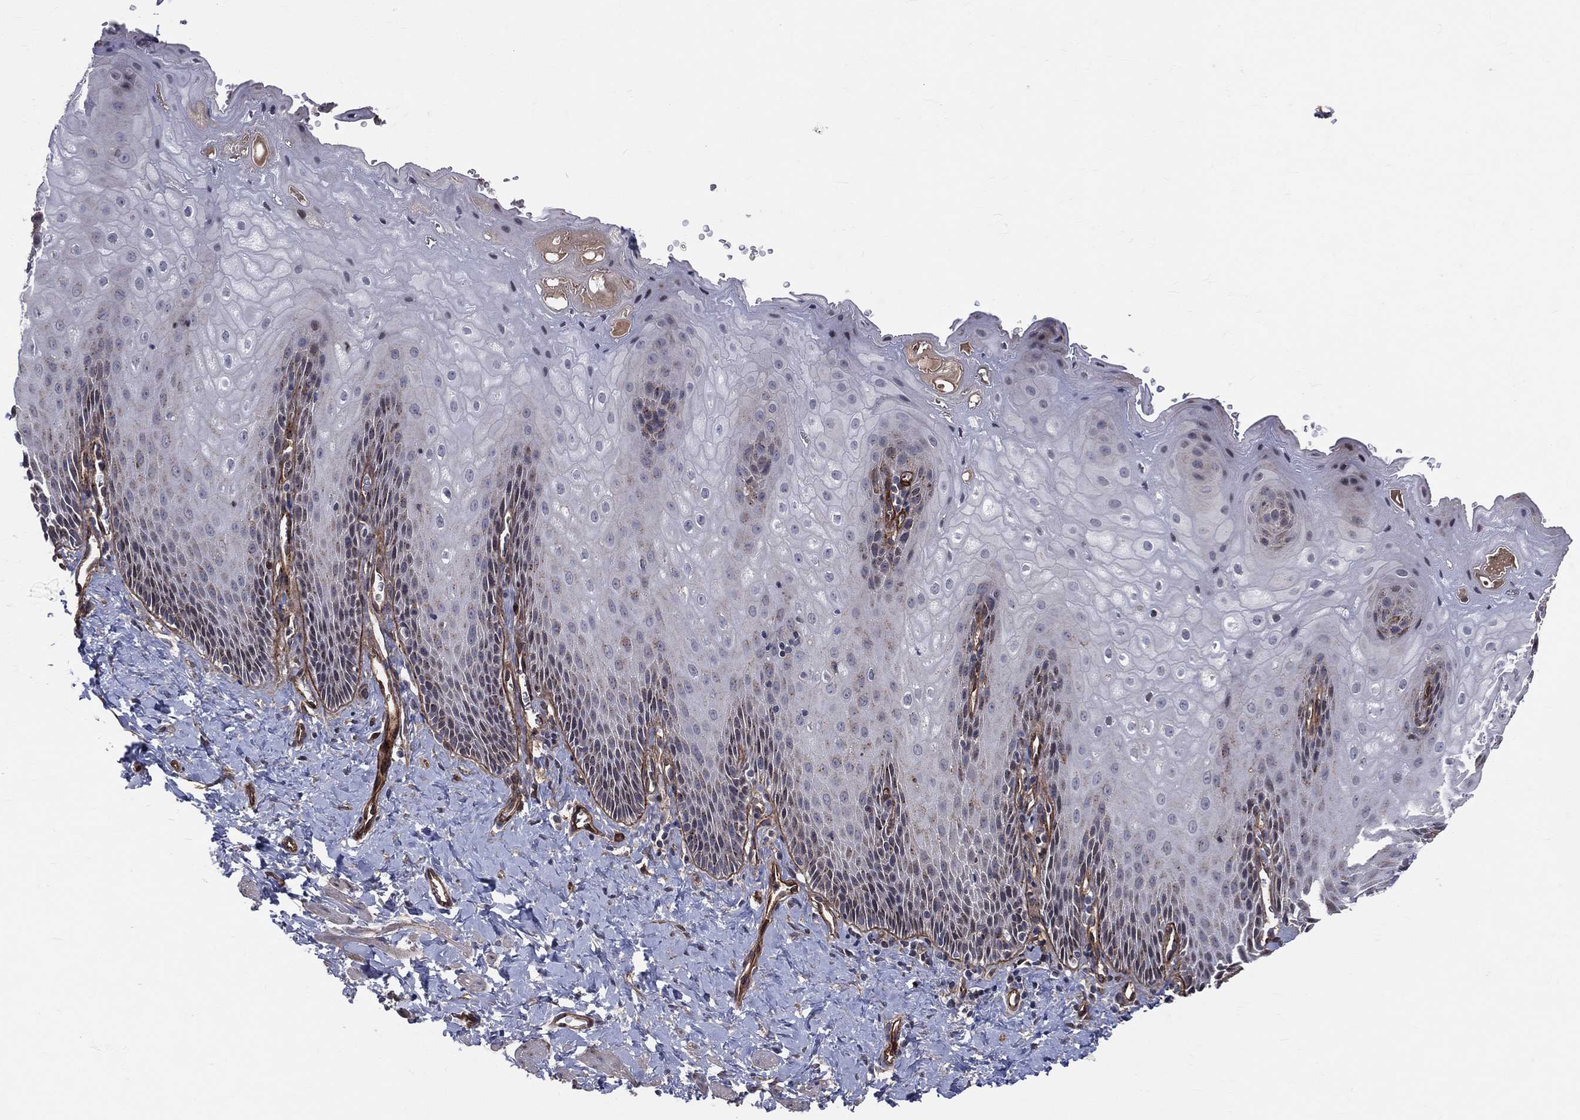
{"staining": {"intensity": "negative", "quantity": "none", "location": "none"}, "tissue": "esophagus", "cell_type": "Squamous epithelial cells", "image_type": "normal", "snomed": [{"axis": "morphology", "description": "Normal tissue, NOS"}, {"axis": "topography", "description": "Esophagus"}], "caption": "This histopathology image is of normal esophagus stained with immunohistochemistry (IHC) to label a protein in brown with the nuclei are counter-stained blue. There is no expression in squamous epithelial cells. (DAB (3,3'-diaminobenzidine) immunohistochemistry (IHC), high magnification).", "gene": "ENTPD1", "patient": {"sex": "male", "age": 64}}